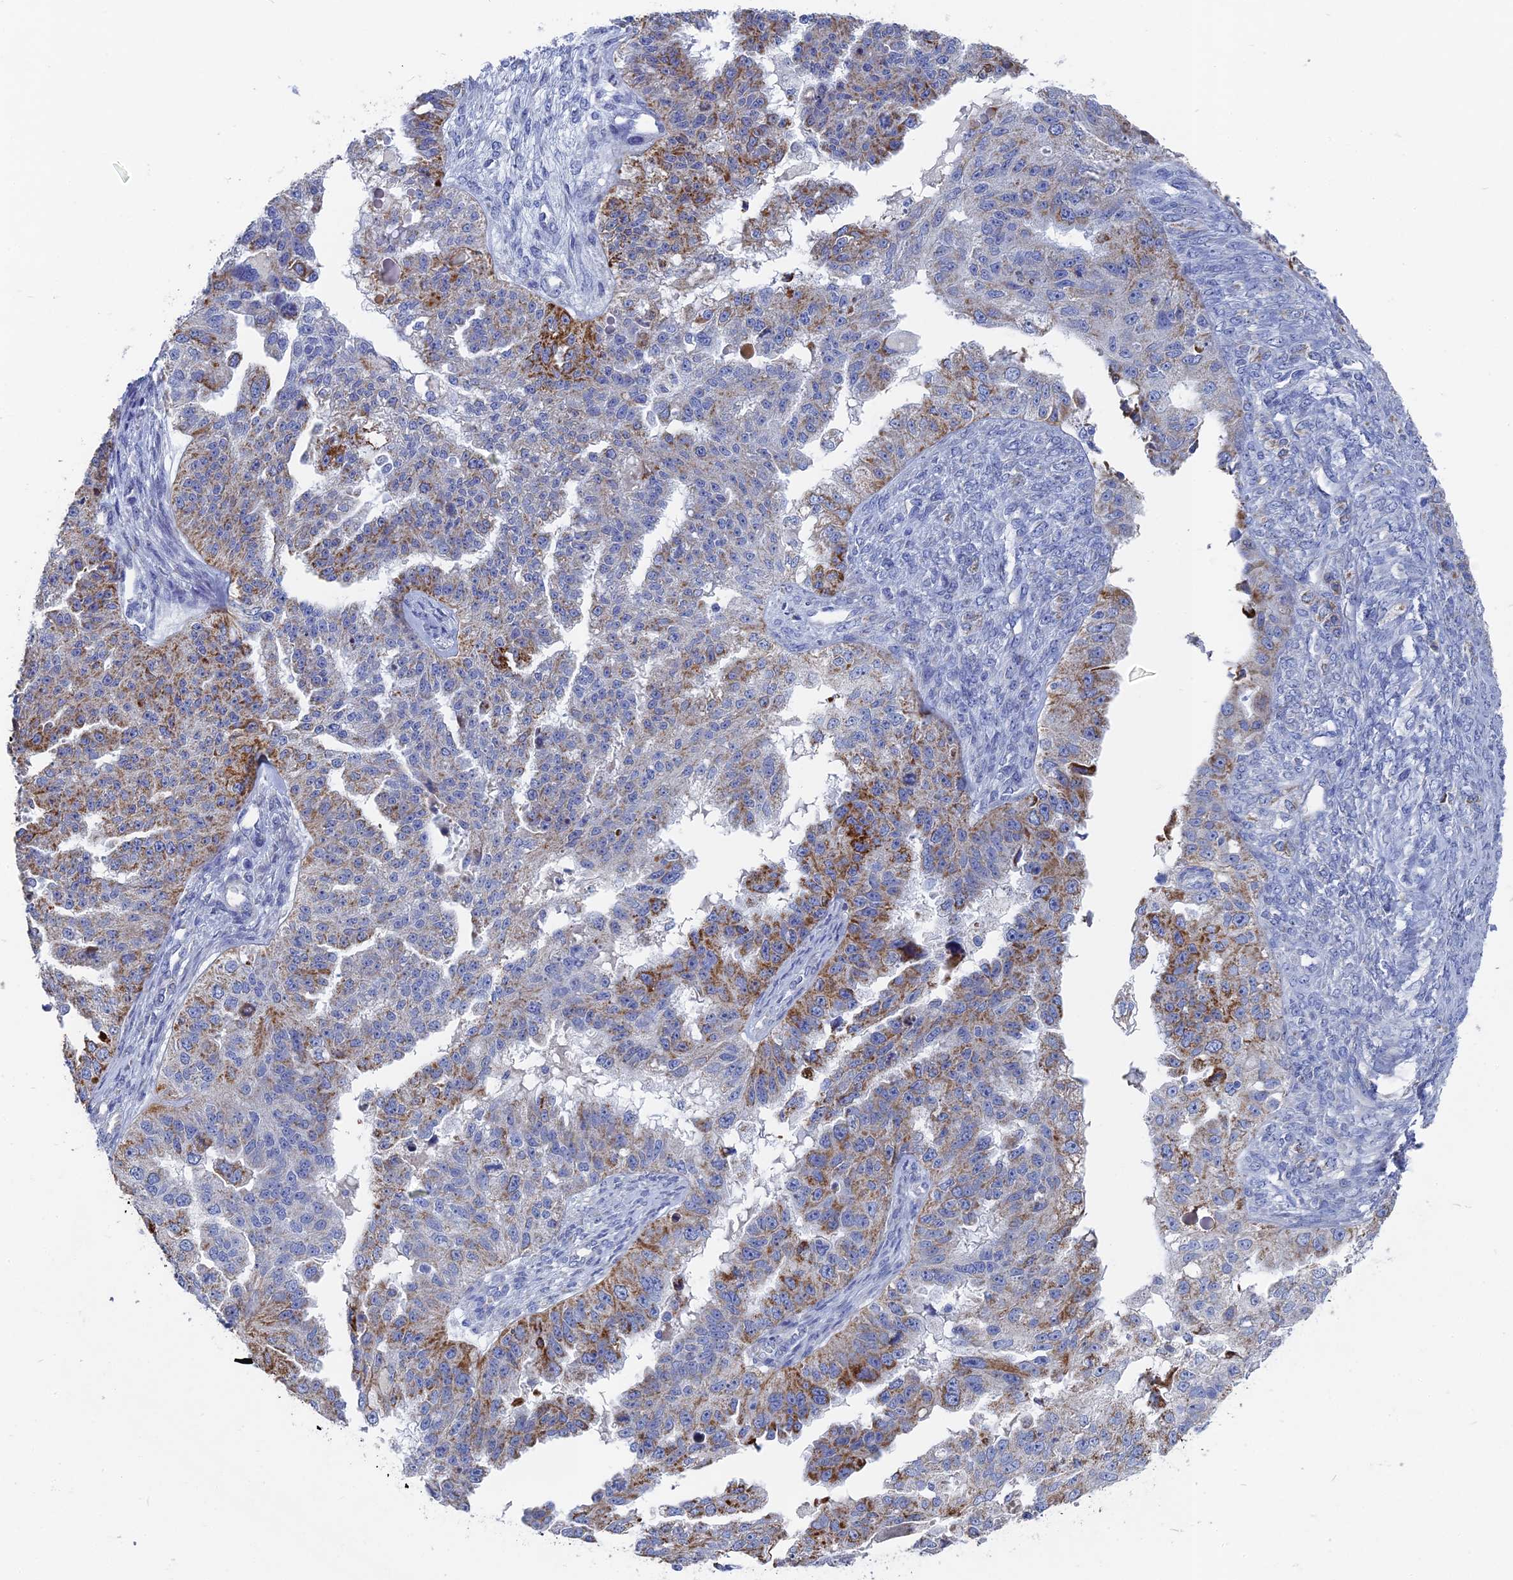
{"staining": {"intensity": "moderate", "quantity": "25%-75%", "location": "cytoplasmic/membranous"}, "tissue": "ovarian cancer", "cell_type": "Tumor cells", "image_type": "cancer", "snomed": [{"axis": "morphology", "description": "Cystadenocarcinoma, serous, NOS"}, {"axis": "topography", "description": "Ovary"}], "caption": "IHC (DAB (3,3'-diaminobenzidine)) staining of human ovarian cancer shows moderate cytoplasmic/membranous protein staining in approximately 25%-75% of tumor cells. Nuclei are stained in blue.", "gene": "HIGD1A", "patient": {"sex": "female", "age": 58}}